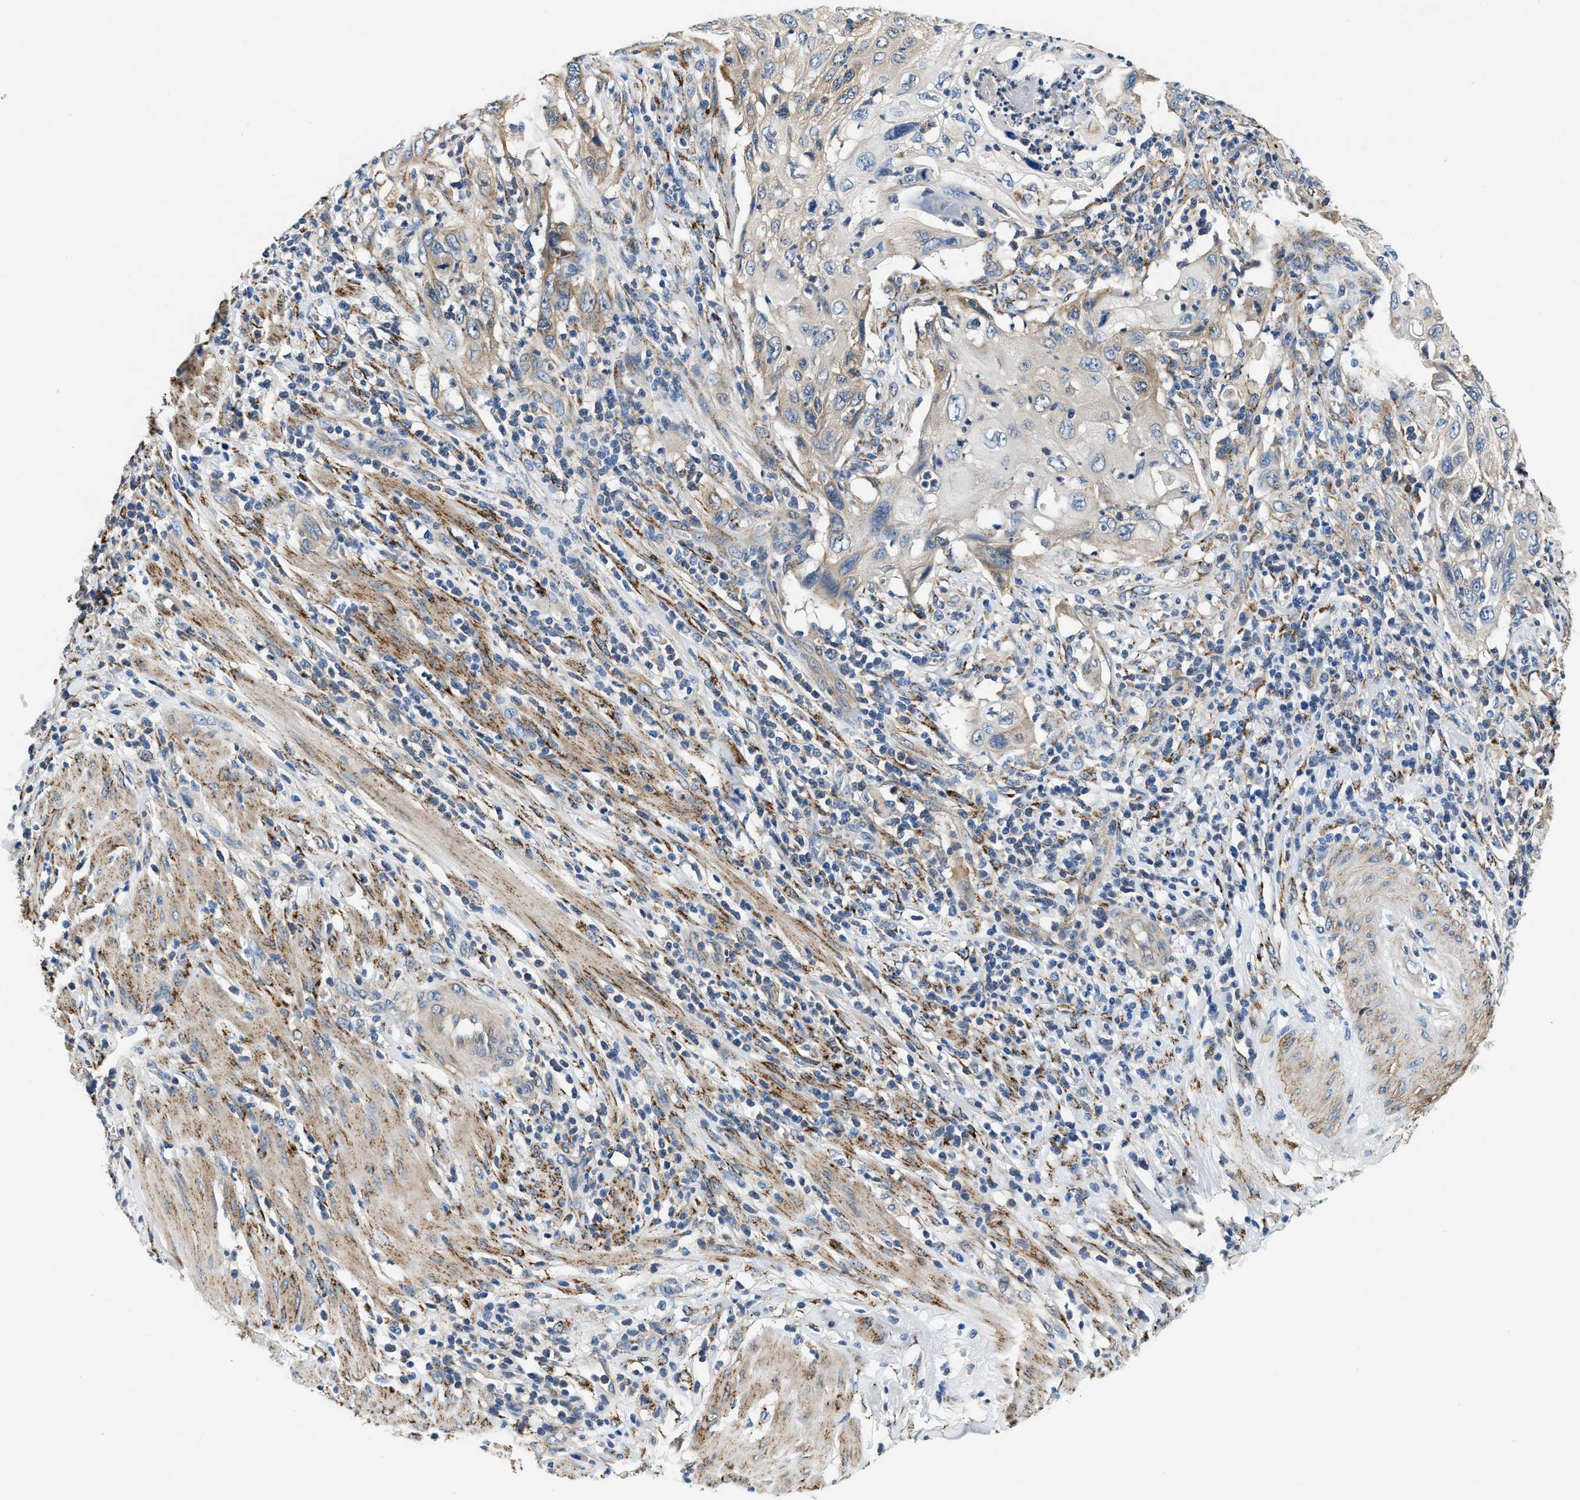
{"staining": {"intensity": "weak", "quantity": "<25%", "location": "cytoplasmic/membranous"}, "tissue": "cervical cancer", "cell_type": "Tumor cells", "image_type": "cancer", "snomed": [{"axis": "morphology", "description": "Squamous cell carcinoma, NOS"}, {"axis": "topography", "description": "Cervix"}], "caption": "Tumor cells show no significant positivity in cervical cancer (squamous cell carcinoma).", "gene": "PRTFDC1", "patient": {"sex": "female", "age": 70}}